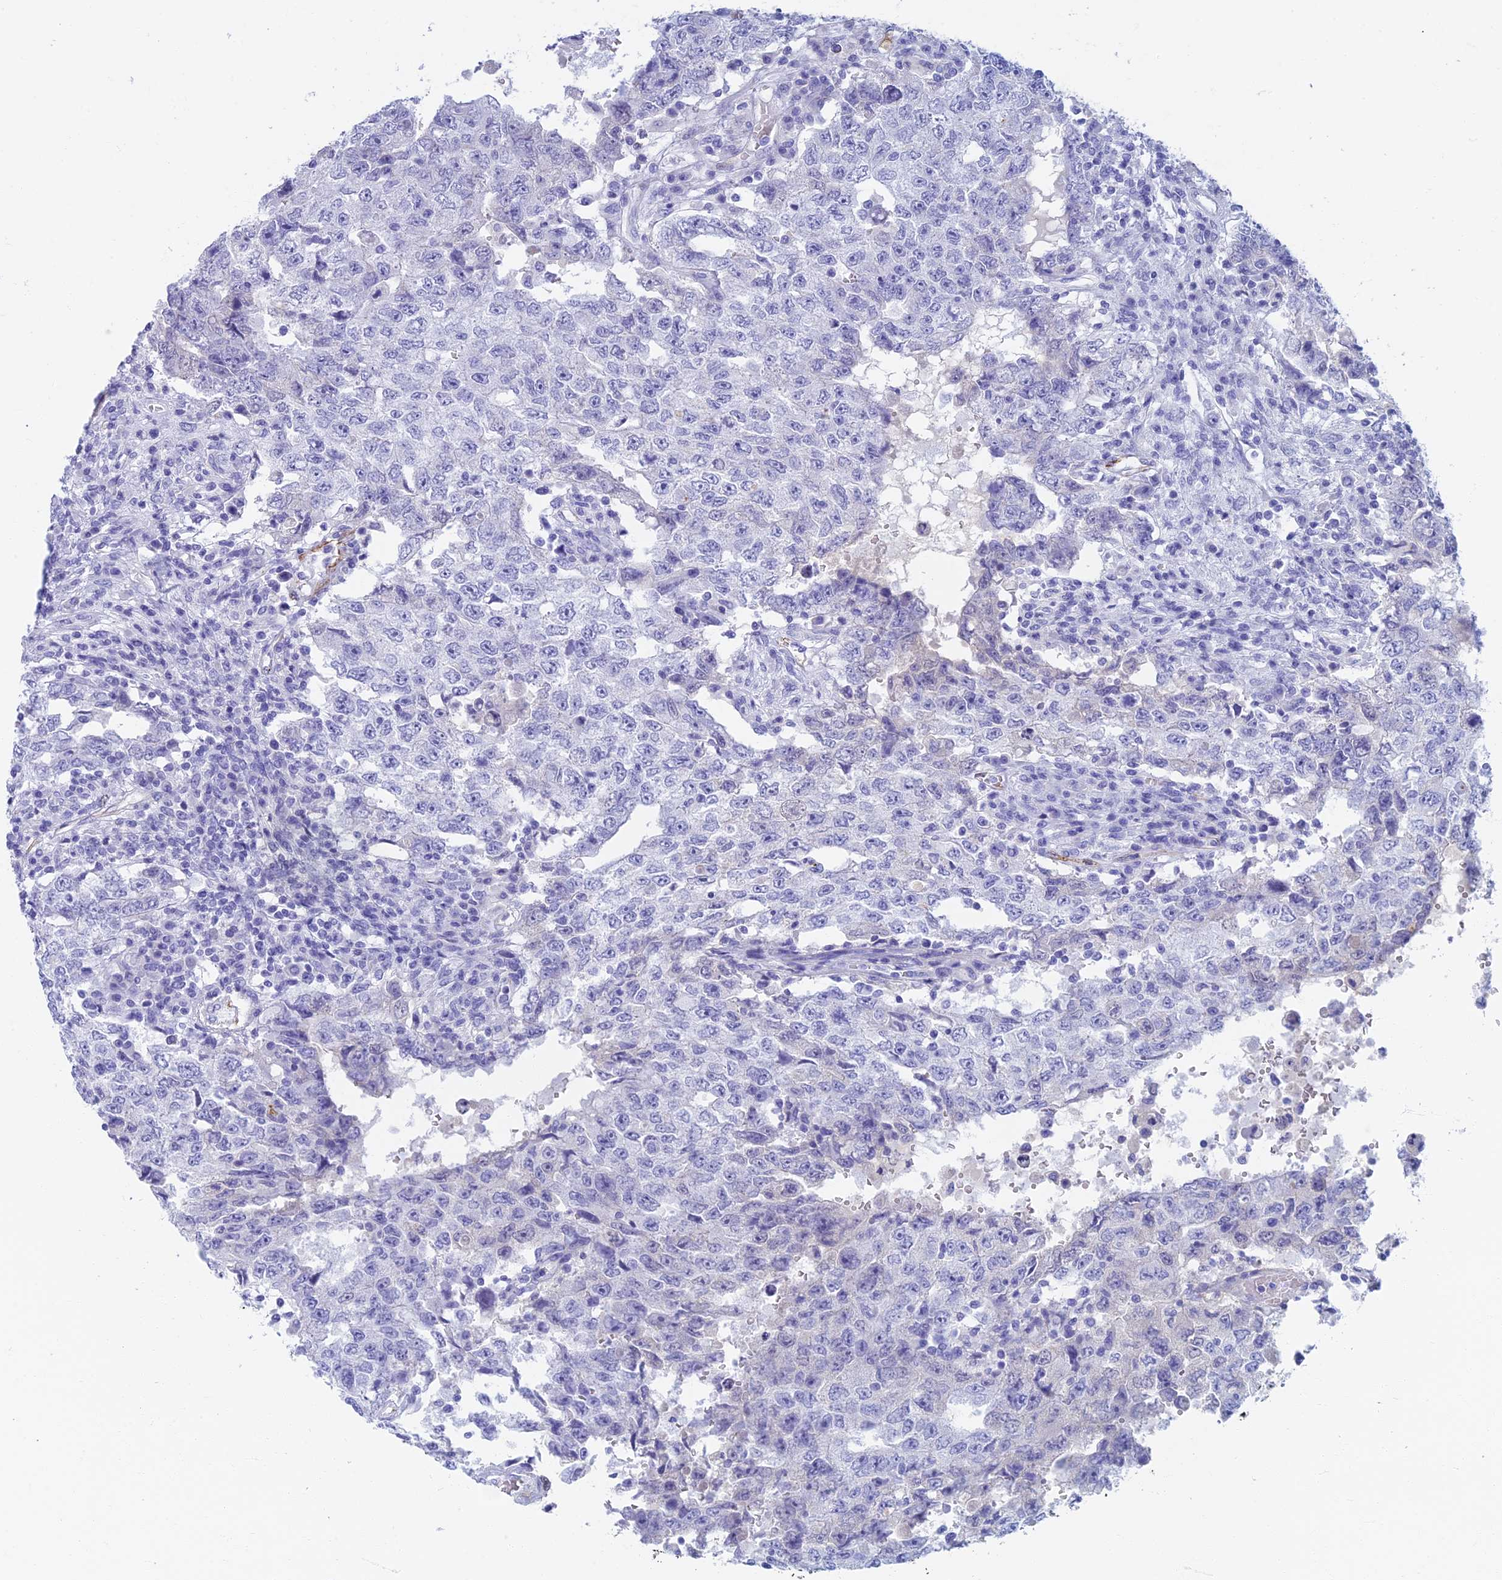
{"staining": {"intensity": "negative", "quantity": "none", "location": "none"}, "tissue": "testis cancer", "cell_type": "Tumor cells", "image_type": "cancer", "snomed": [{"axis": "morphology", "description": "Carcinoma, Embryonal, NOS"}, {"axis": "topography", "description": "Testis"}], "caption": "Testis embryonal carcinoma stained for a protein using immunohistochemistry (IHC) demonstrates no expression tumor cells.", "gene": "ETFRF1", "patient": {"sex": "male", "age": 26}}